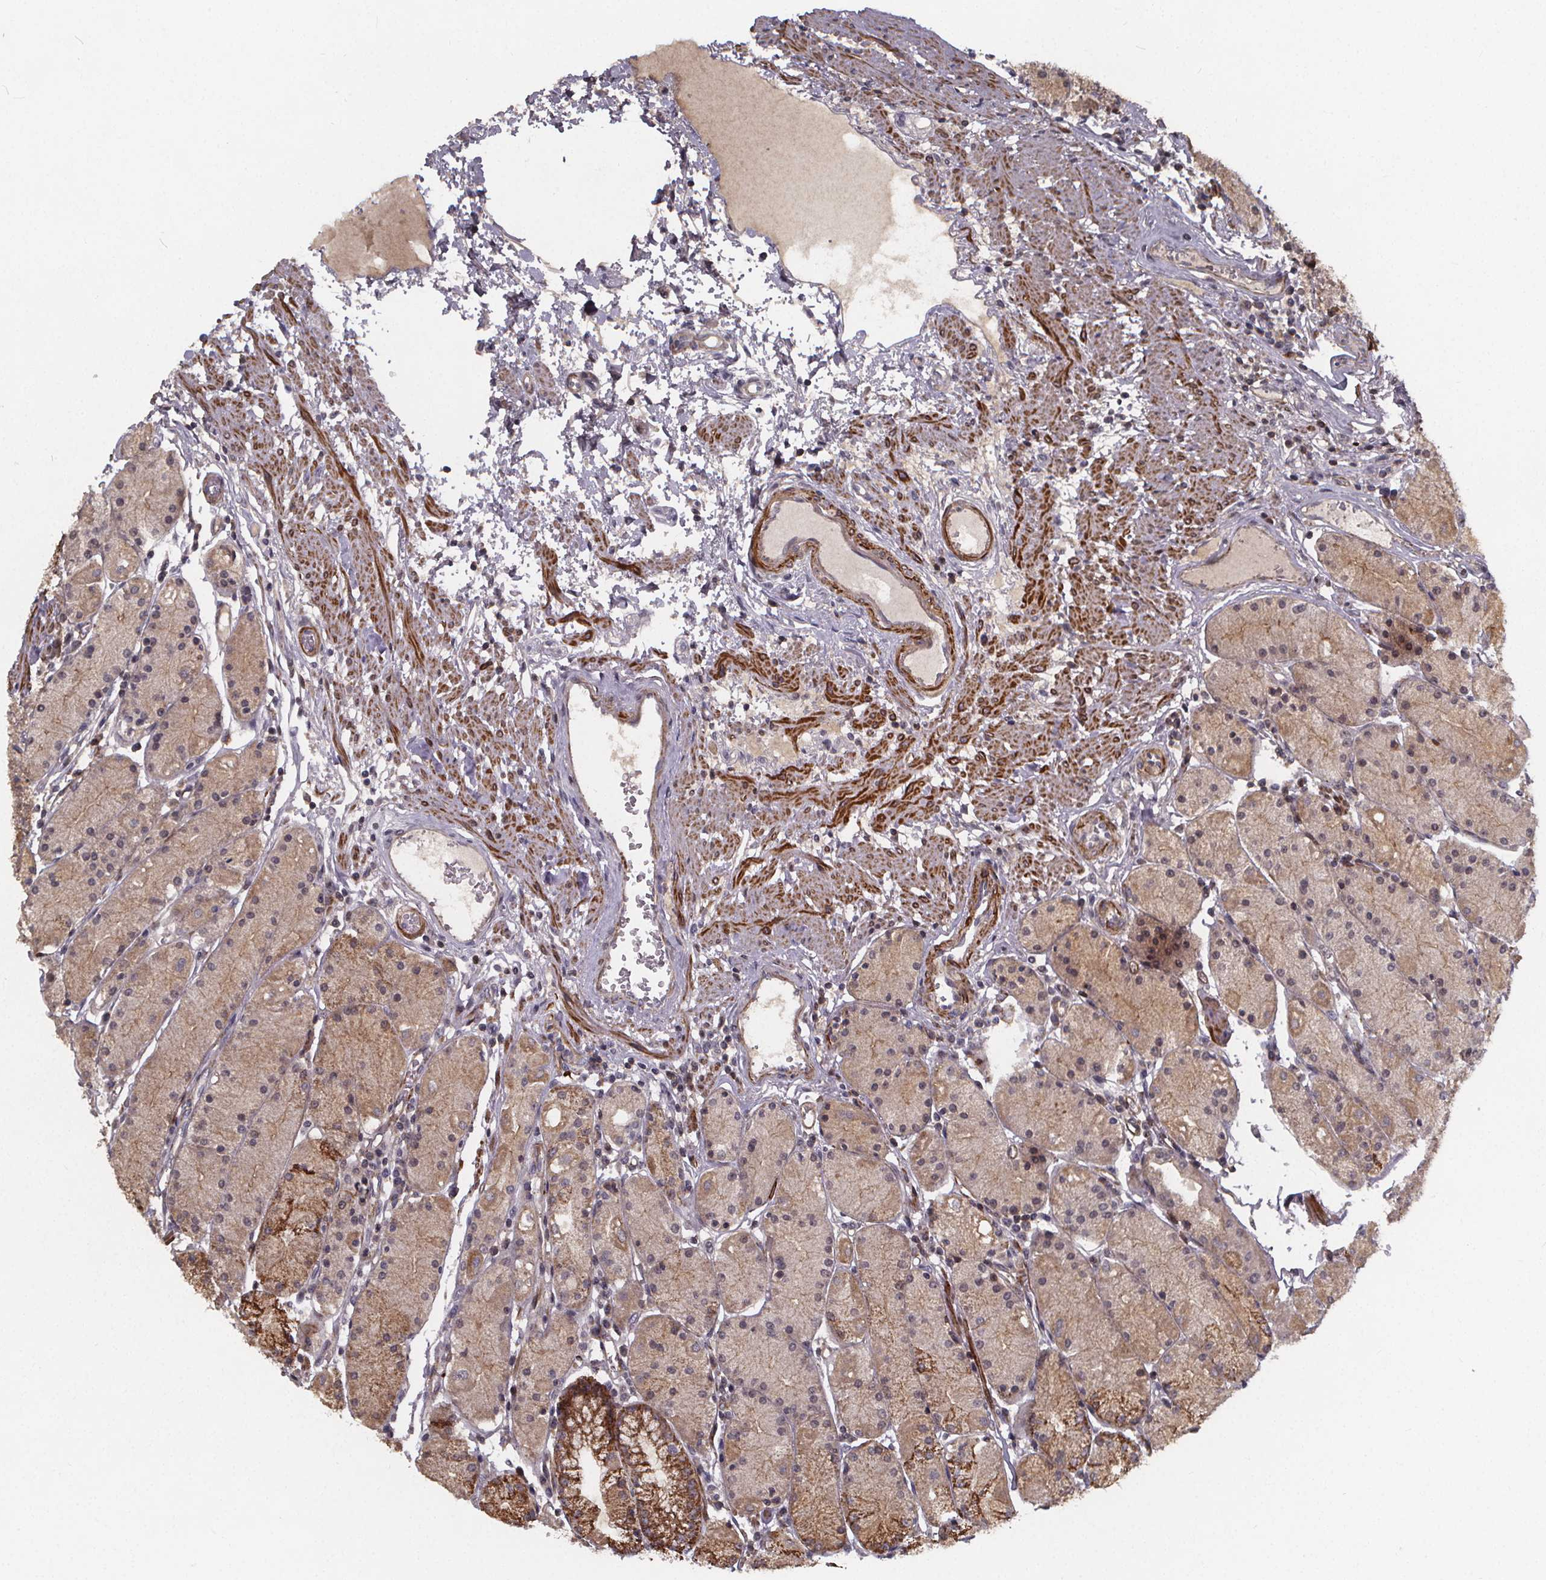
{"staining": {"intensity": "moderate", "quantity": "<25%", "location": "cytoplasmic/membranous"}, "tissue": "stomach", "cell_type": "Glandular cells", "image_type": "normal", "snomed": [{"axis": "morphology", "description": "Normal tissue, NOS"}, {"axis": "topography", "description": "Stomach, upper"}], "caption": "High-power microscopy captured an immunohistochemistry photomicrograph of benign stomach, revealing moderate cytoplasmic/membranous expression in approximately <25% of glandular cells. (brown staining indicates protein expression, while blue staining denotes nuclei).", "gene": "FBXW2", "patient": {"sex": "male", "age": 69}}